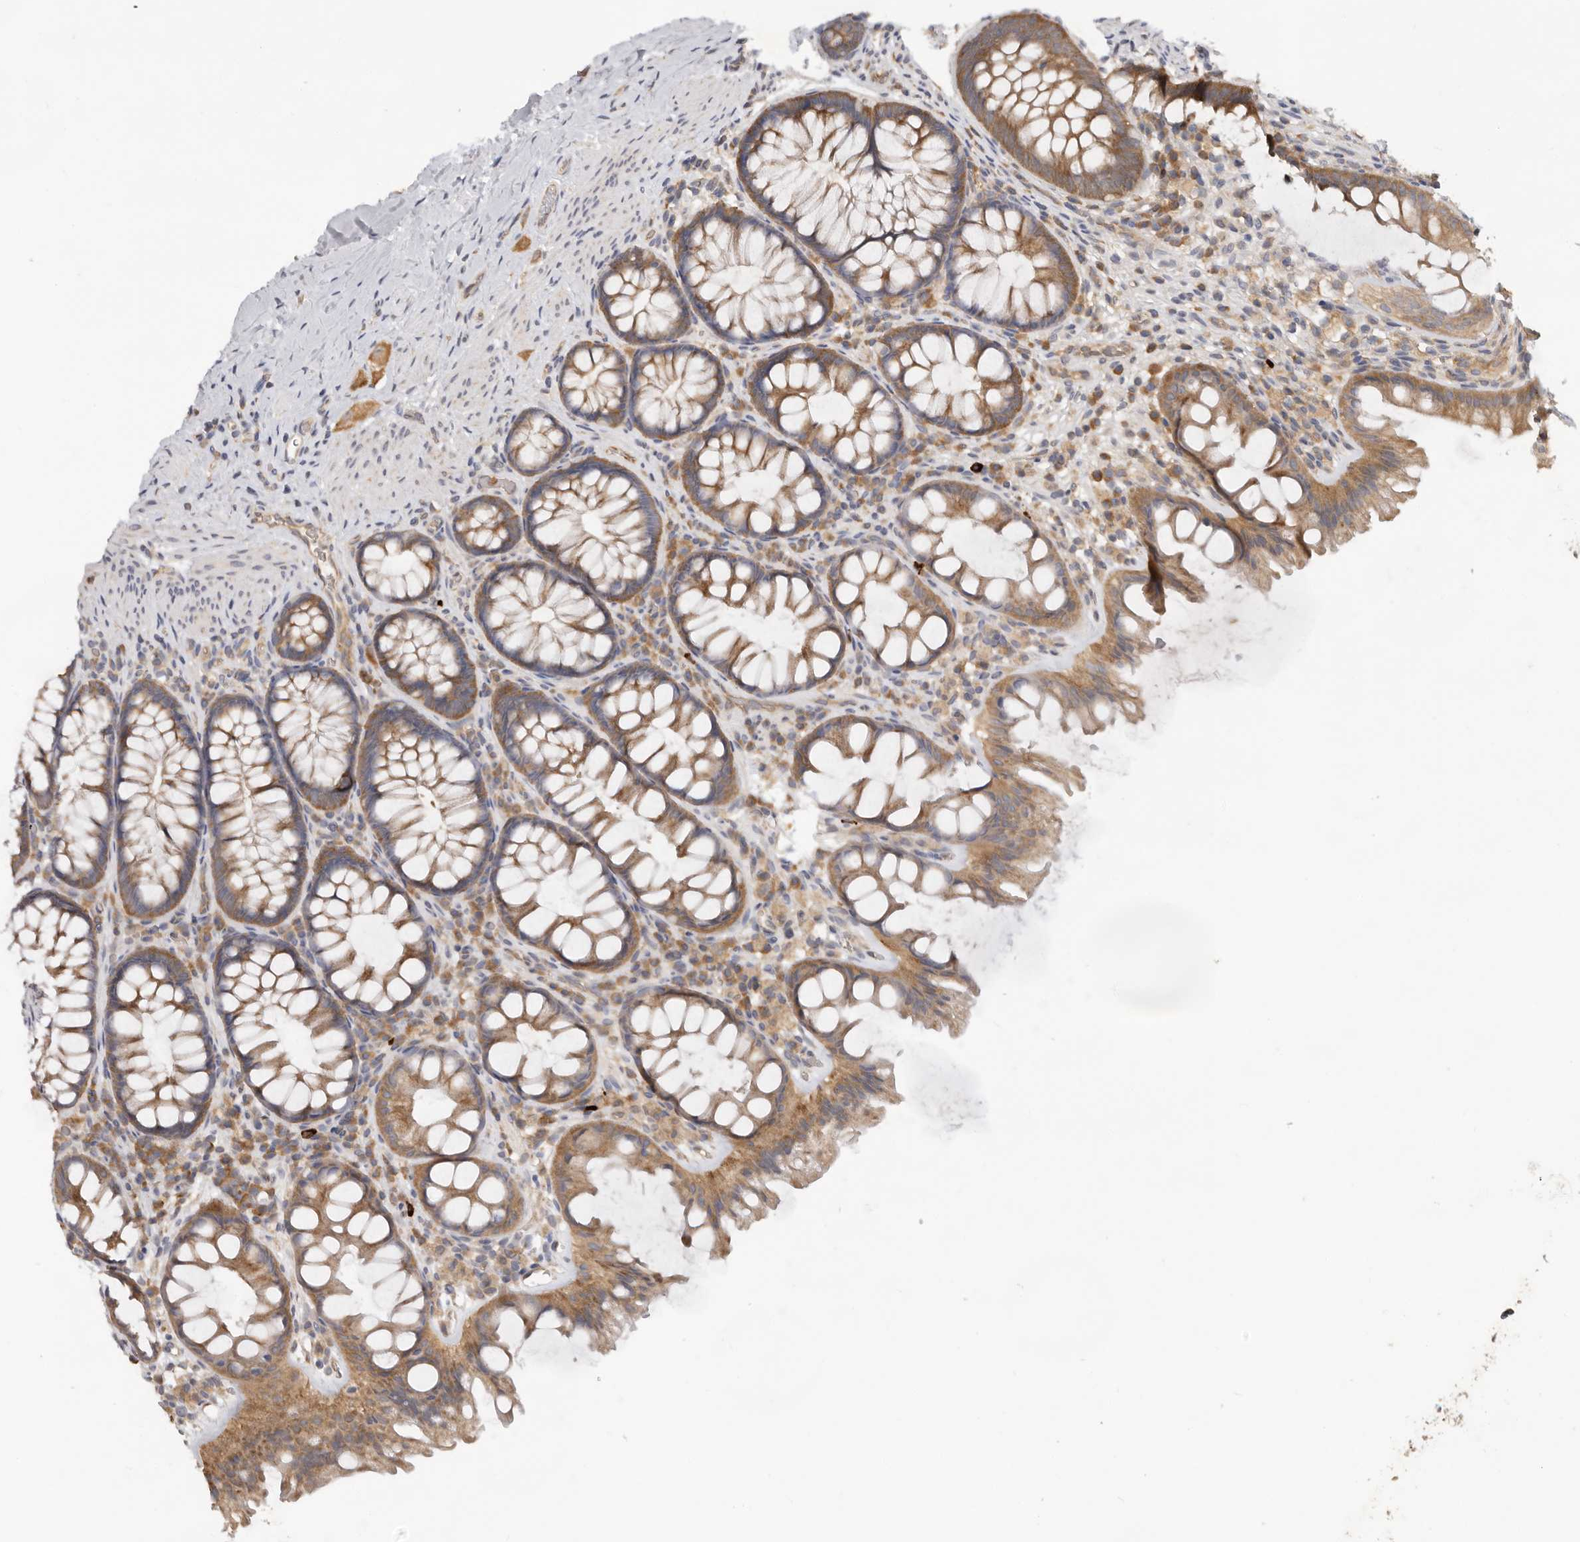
{"staining": {"intensity": "weak", "quantity": ">75%", "location": "cytoplasmic/membranous"}, "tissue": "colon", "cell_type": "Endothelial cells", "image_type": "normal", "snomed": [{"axis": "morphology", "description": "Normal tissue, NOS"}, {"axis": "topography", "description": "Colon"}], "caption": "A photomicrograph of human colon stained for a protein displays weak cytoplasmic/membranous brown staining in endothelial cells. (Brightfield microscopy of DAB IHC at high magnification).", "gene": "PPP1R42", "patient": {"sex": "female", "age": 62}}